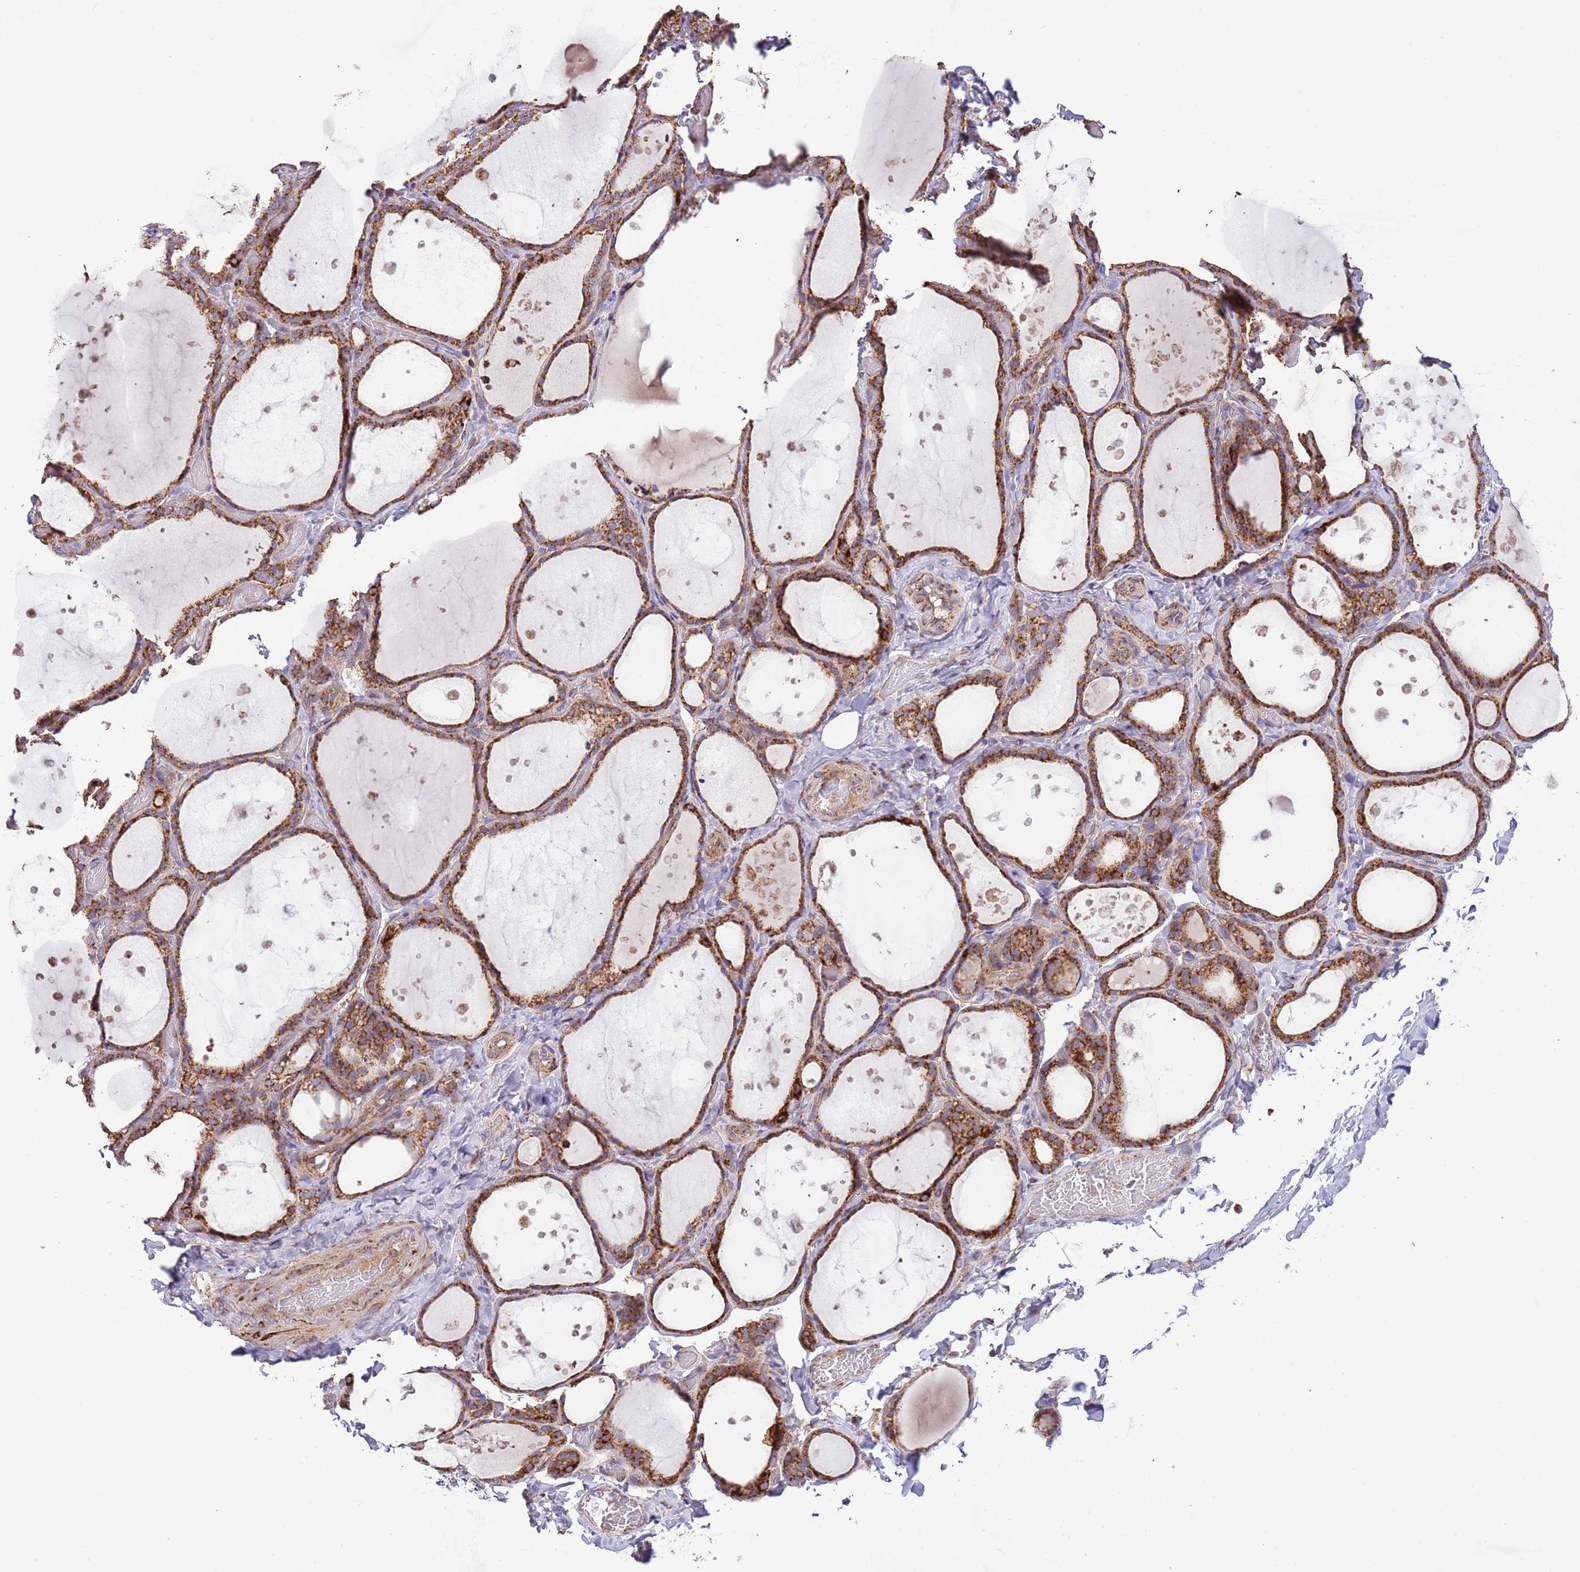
{"staining": {"intensity": "strong", "quantity": ">75%", "location": "cytoplasmic/membranous"}, "tissue": "thyroid gland", "cell_type": "Glandular cells", "image_type": "normal", "snomed": [{"axis": "morphology", "description": "Normal tissue, NOS"}, {"axis": "topography", "description": "Thyroid gland"}], "caption": "Immunohistochemistry (DAB (3,3'-diaminobenzidine)) staining of normal human thyroid gland exhibits strong cytoplasmic/membranous protein expression in about >75% of glandular cells.", "gene": "DNAJA3", "patient": {"sex": "female", "age": 44}}